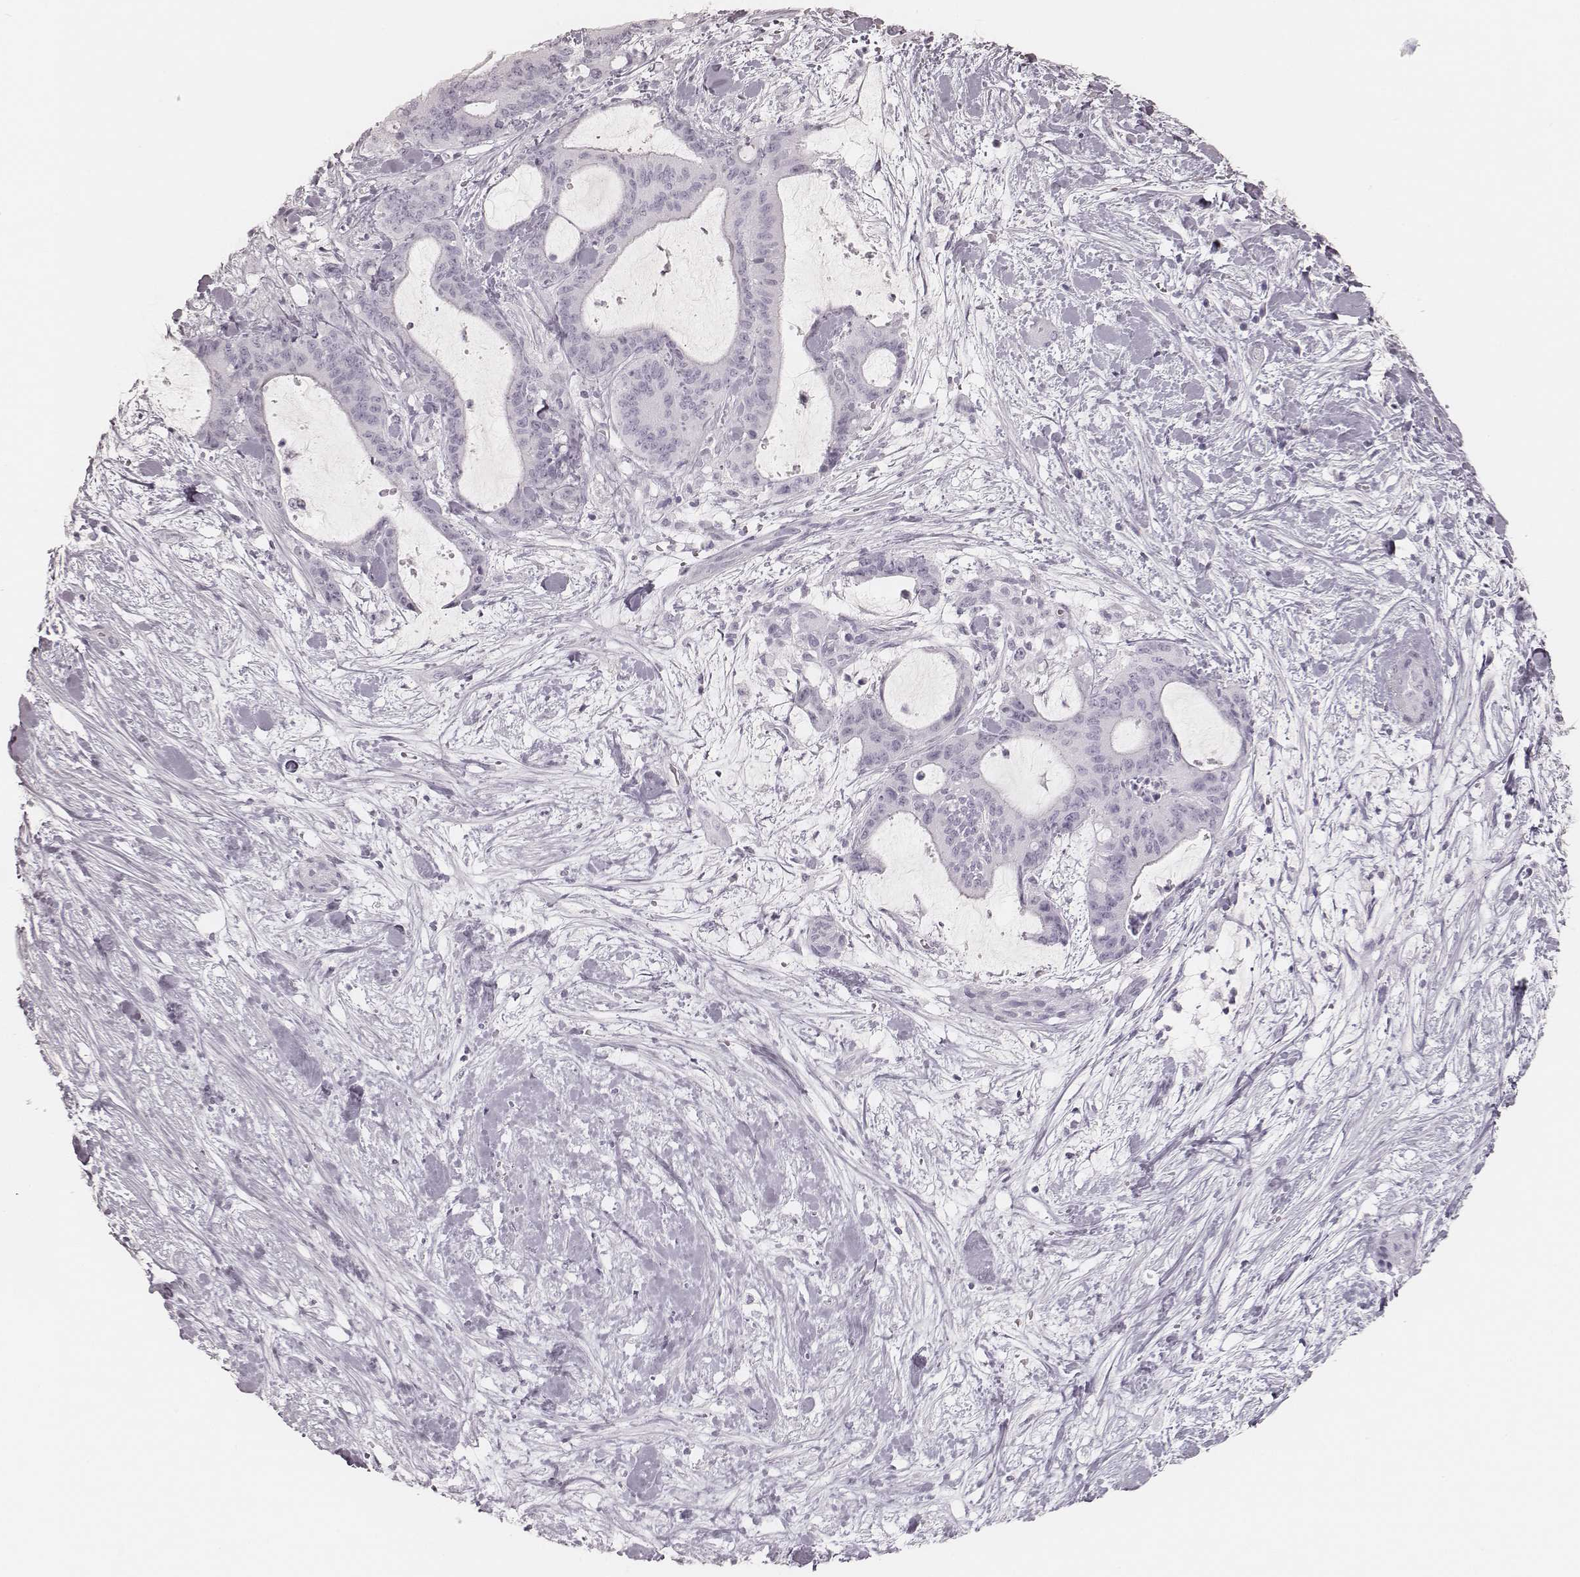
{"staining": {"intensity": "negative", "quantity": "none", "location": "none"}, "tissue": "liver cancer", "cell_type": "Tumor cells", "image_type": "cancer", "snomed": [{"axis": "morphology", "description": "Cholangiocarcinoma"}, {"axis": "topography", "description": "Liver"}], "caption": "IHC micrograph of neoplastic tissue: human cholangiocarcinoma (liver) stained with DAB (3,3'-diaminobenzidine) demonstrates no significant protein staining in tumor cells.", "gene": "KRT82", "patient": {"sex": "female", "age": 73}}